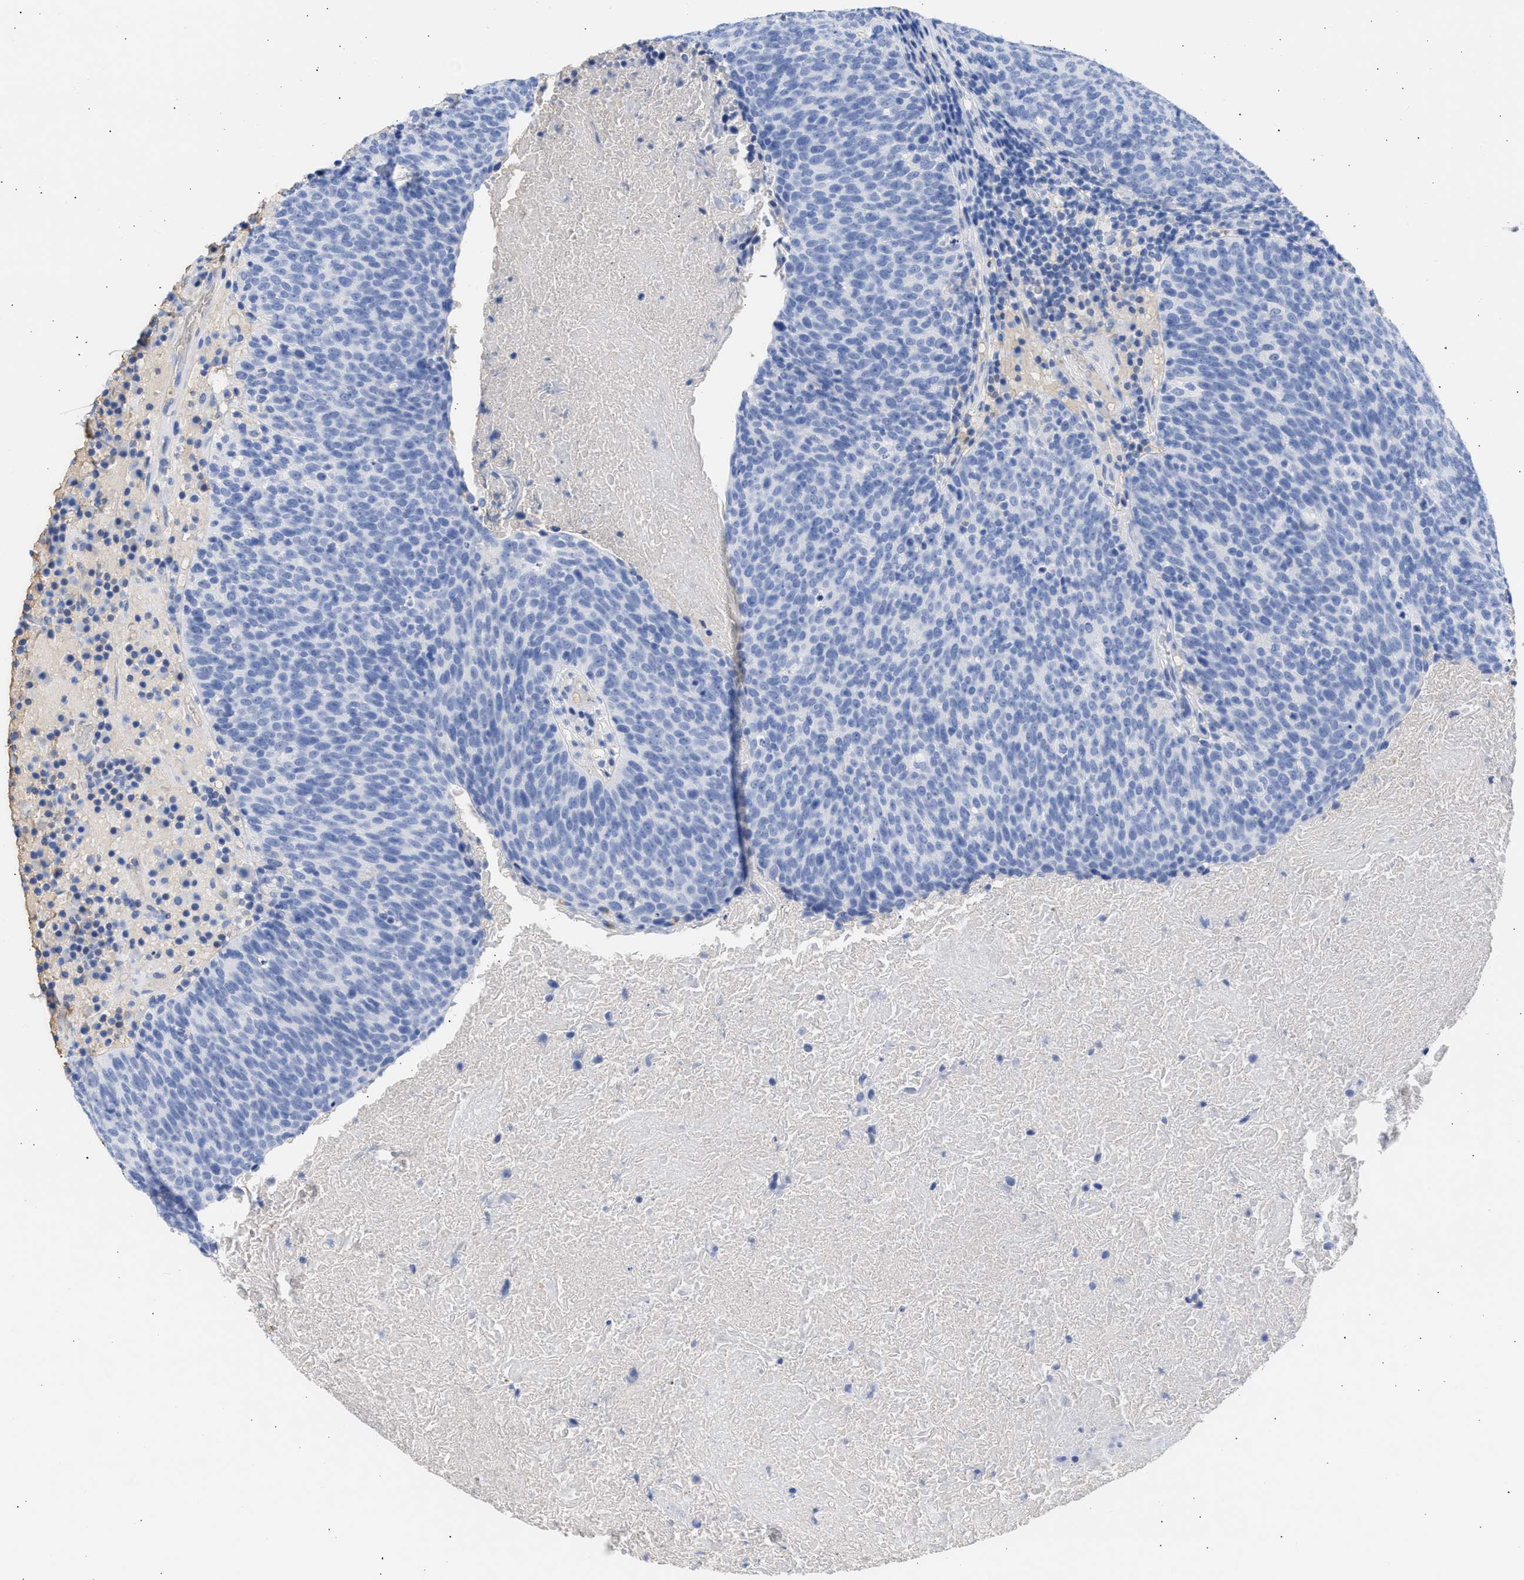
{"staining": {"intensity": "negative", "quantity": "none", "location": "none"}, "tissue": "head and neck cancer", "cell_type": "Tumor cells", "image_type": "cancer", "snomed": [{"axis": "morphology", "description": "Squamous cell carcinoma, NOS"}, {"axis": "morphology", "description": "Squamous cell carcinoma, metastatic, NOS"}, {"axis": "topography", "description": "Lymph node"}, {"axis": "topography", "description": "Head-Neck"}], "caption": "A photomicrograph of human head and neck cancer is negative for staining in tumor cells.", "gene": "RSPH1", "patient": {"sex": "male", "age": 62}}